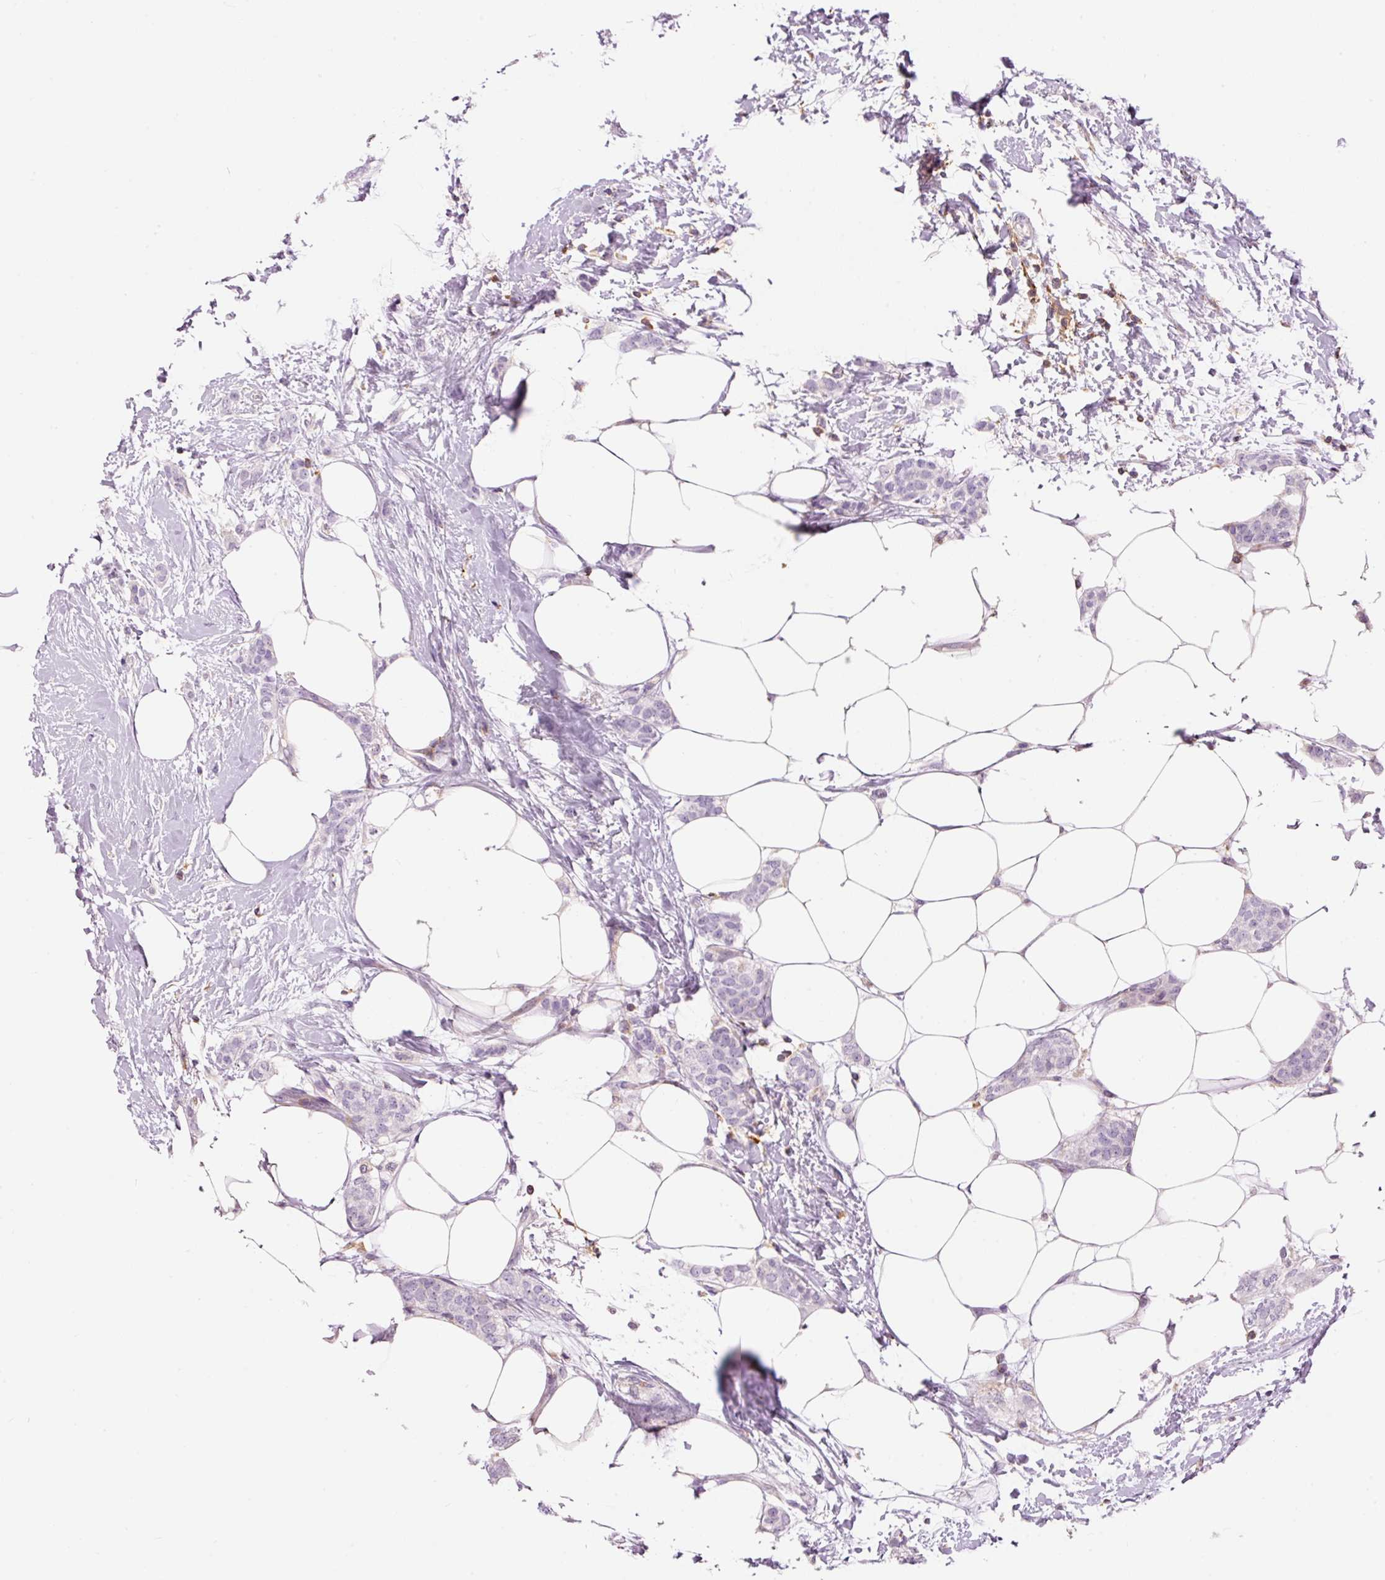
{"staining": {"intensity": "negative", "quantity": "none", "location": "none"}, "tissue": "breast cancer", "cell_type": "Tumor cells", "image_type": "cancer", "snomed": [{"axis": "morphology", "description": "Duct carcinoma"}, {"axis": "topography", "description": "Breast"}], "caption": "An immunohistochemistry (IHC) histopathology image of breast cancer is shown. There is no staining in tumor cells of breast cancer.", "gene": "DOK6", "patient": {"sex": "female", "age": 72}}